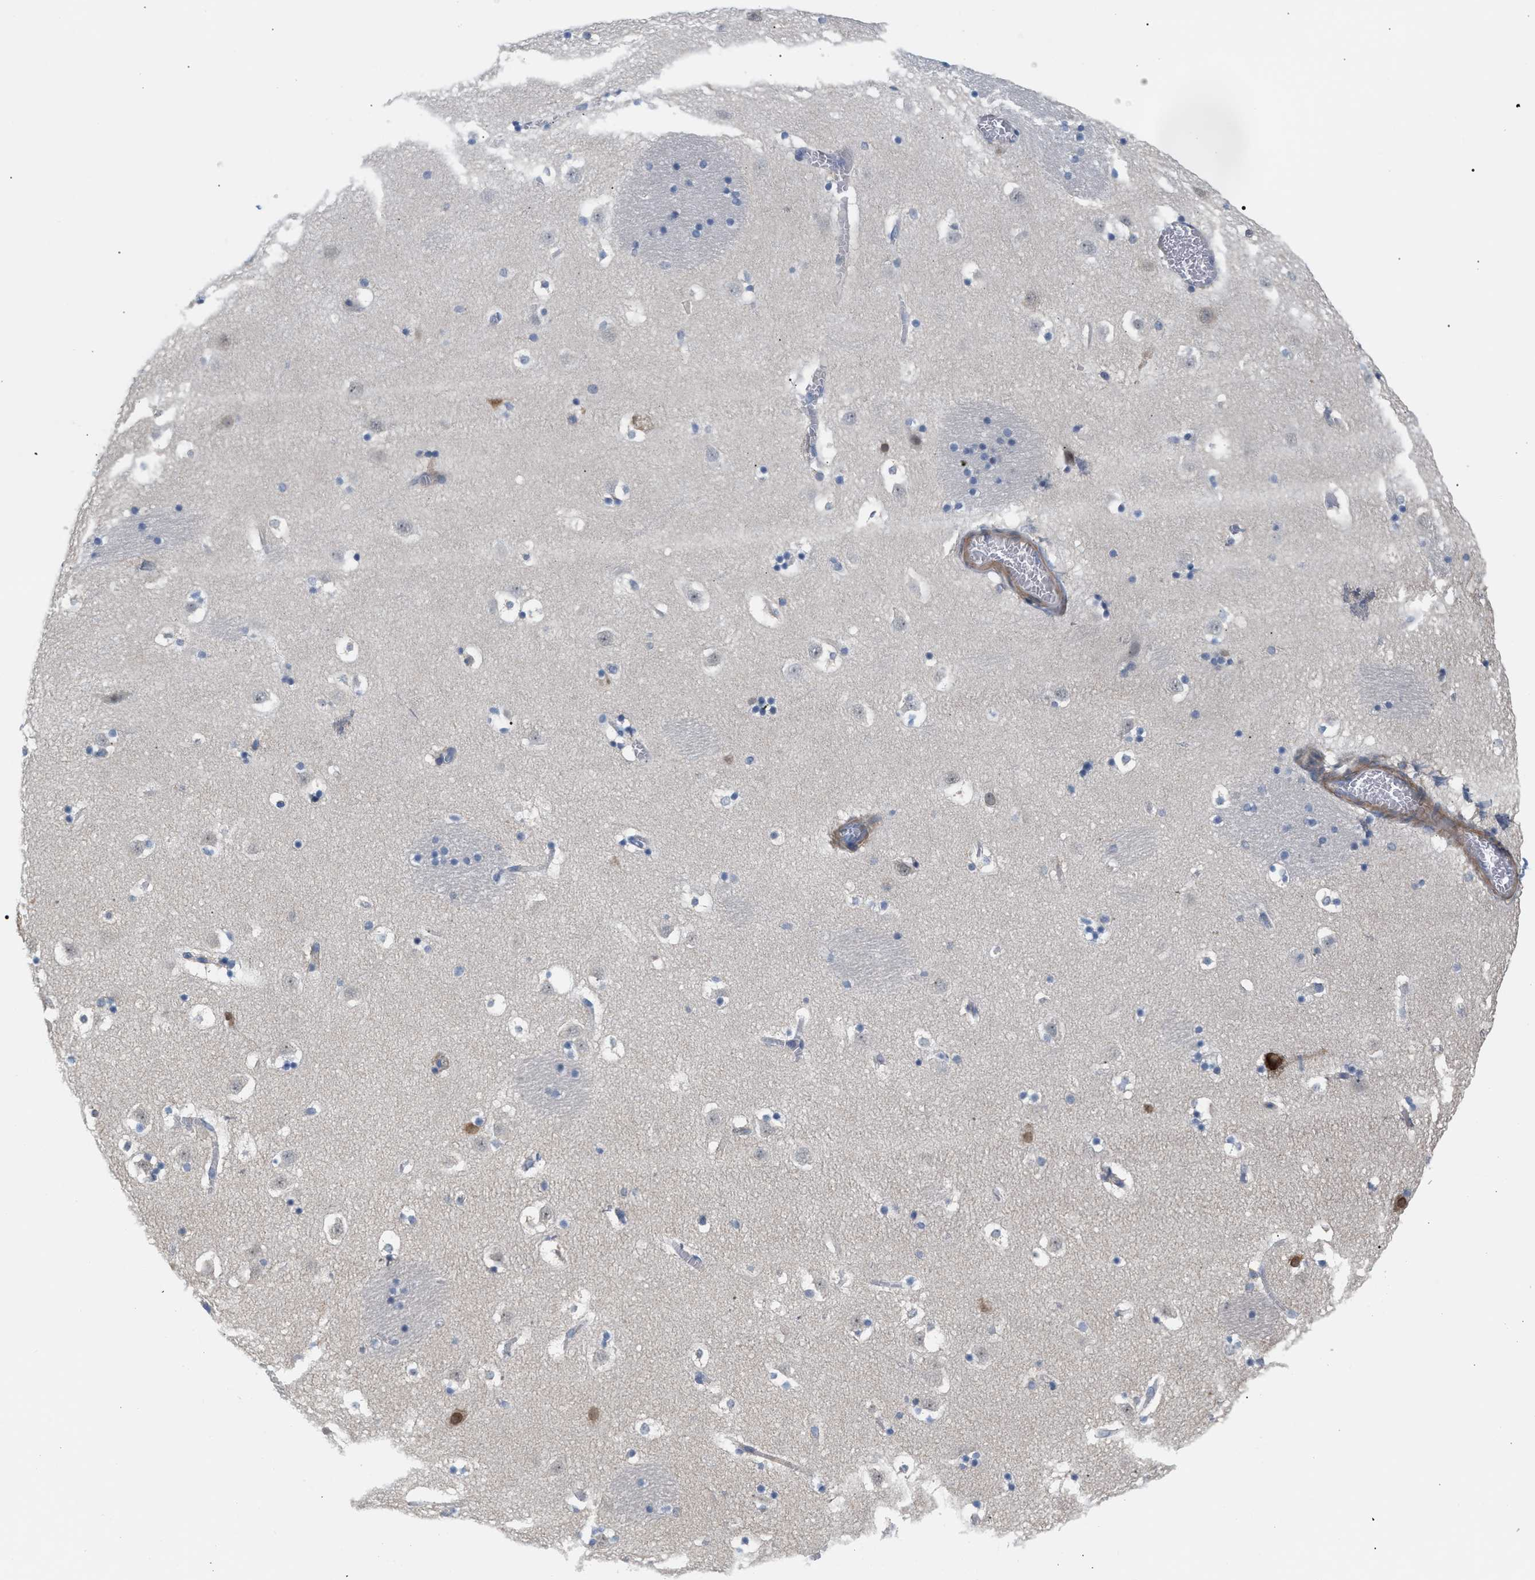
{"staining": {"intensity": "negative", "quantity": "none", "location": "none"}, "tissue": "caudate", "cell_type": "Glial cells", "image_type": "normal", "snomed": [{"axis": "morphology", "description": "Normal tissue, NOS"}, {"axis": "topography", "description": "Lateral ventricle wall"}], "caption": "Image shows no significant protein staining in glial cells of benign caudate. (Stains: DAB immunohistochemistry (IHC) with hematoxylin counter stain, Microscopy: brightfield microscopy at high magnification).", "gene": "LRCH1", "patient": {"sex": "male", "age": 45}}